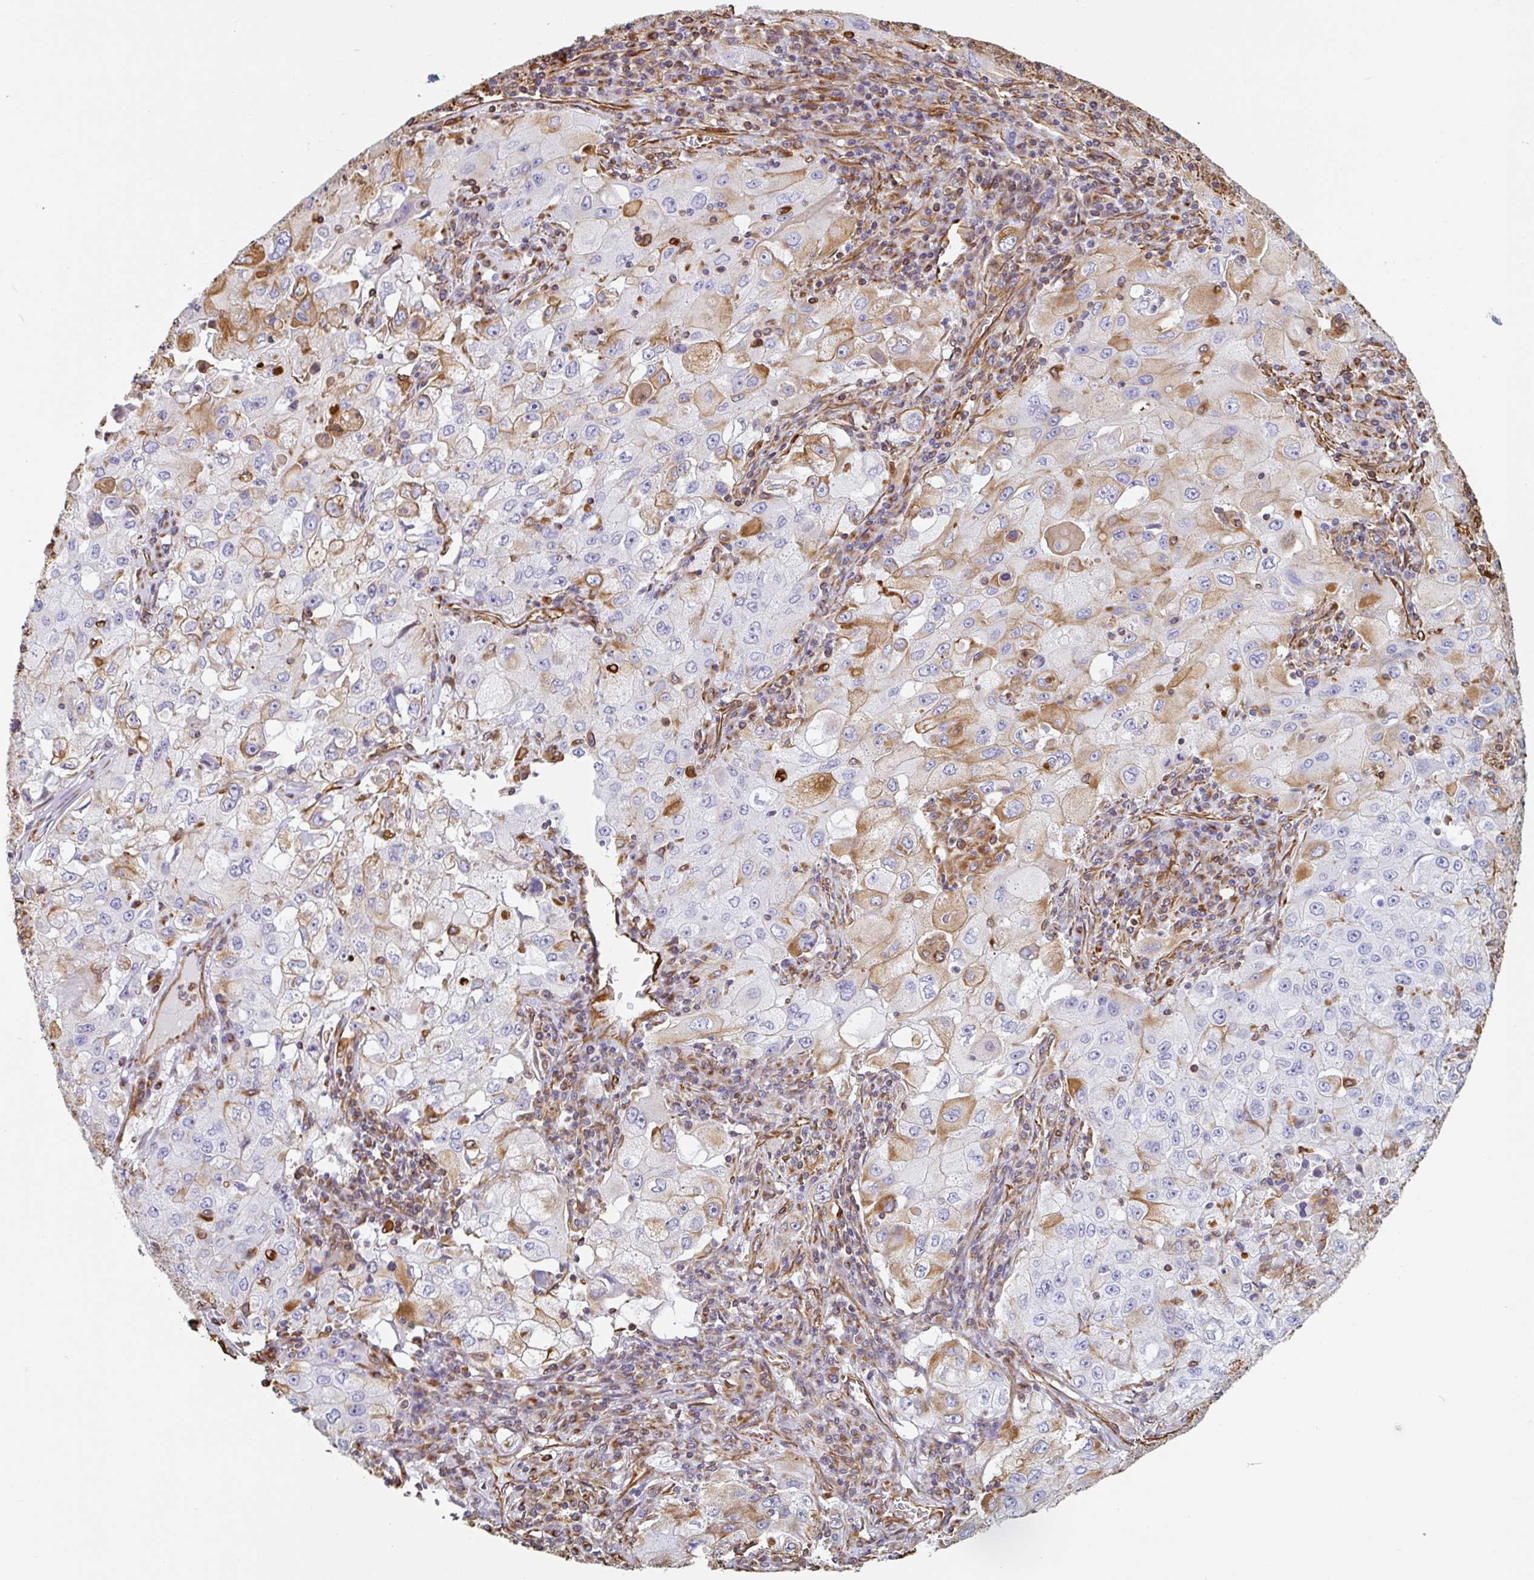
{"staining": {"intensity": "moderate", "quantity": "<25%", "location": "cytoplasmic/membranous"}, "tissue": "lung cancer", "cell_type": "Tumor cells", "image_type": "cancer", "snomed": [{"axis": "morphology", "description": "Squamous cell carcinoma, NOS"}, {"axis": "topography", "description": "Lung"}], "caption": "Squamous cell carcinoma (lung) tissue displays moderate cytoplasmic/membranous positivity in about <25% of tumor cells, visualized by immunohistochemistry. (DAB (3,3'-diaminobenzidine) IHC, brown staining for protein, blue staining for nuclei).", "gene": "PPFIA1", "patient": {"sex": "male", "age": 63}}